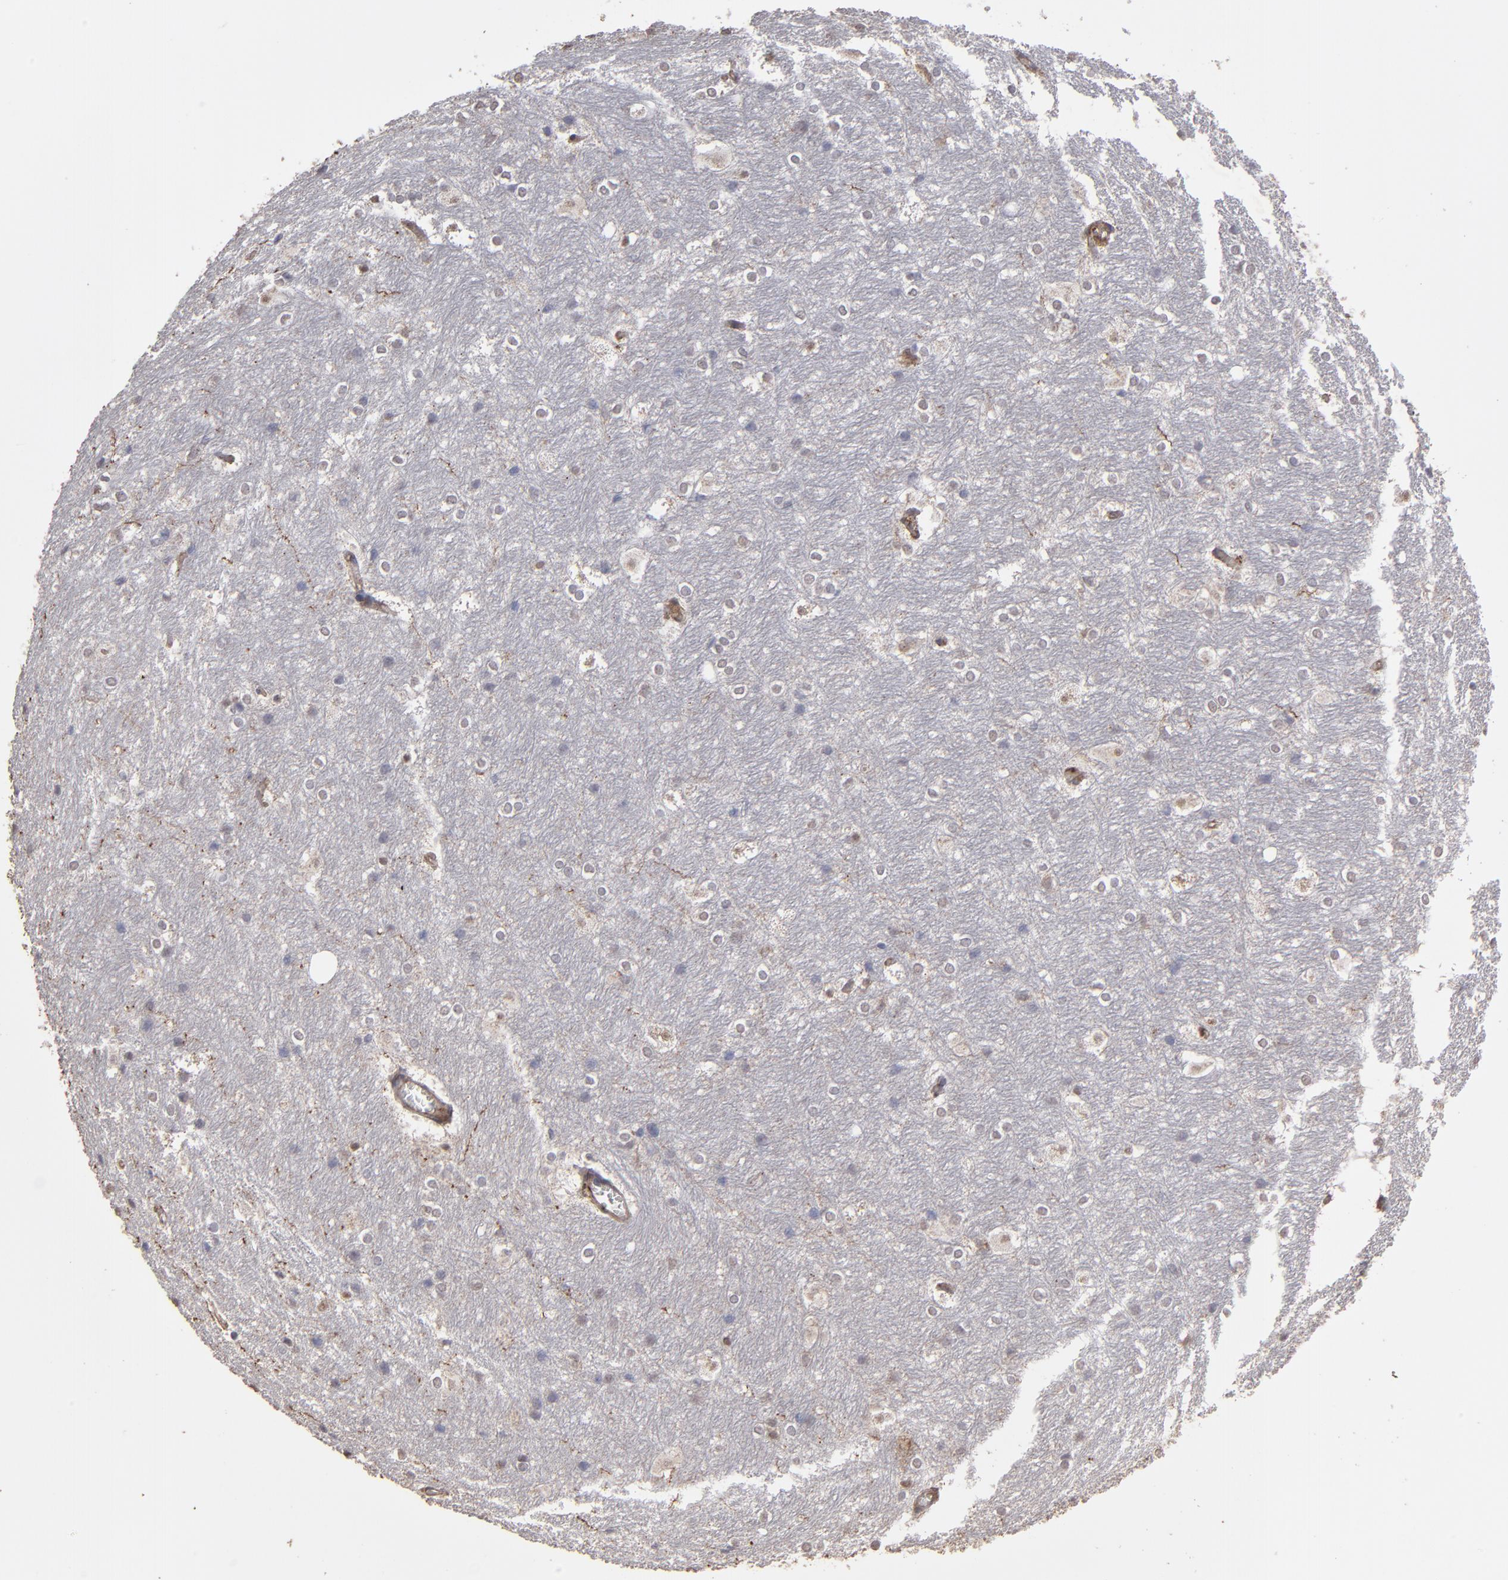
{"staining": {"intensity": "weak", "quantity": "<25%", "location": "cytoplasmic/membranous"}, "tissue": "hippocampus", "cell_type": "Glial cells", "image_type": "normal", "snomed": [{"axis": "morphology", "description": "Normal tissue, NOS"}, {"axis": "topography", "description": "Hippocampus"}], "caption": "An immunohistochemistry image of unremarkable hippocampus is shown. There is no staining in glial cells of hippocampus.", "gene": "ITGB5", "patient": {"sex": "female", "age": 19}}